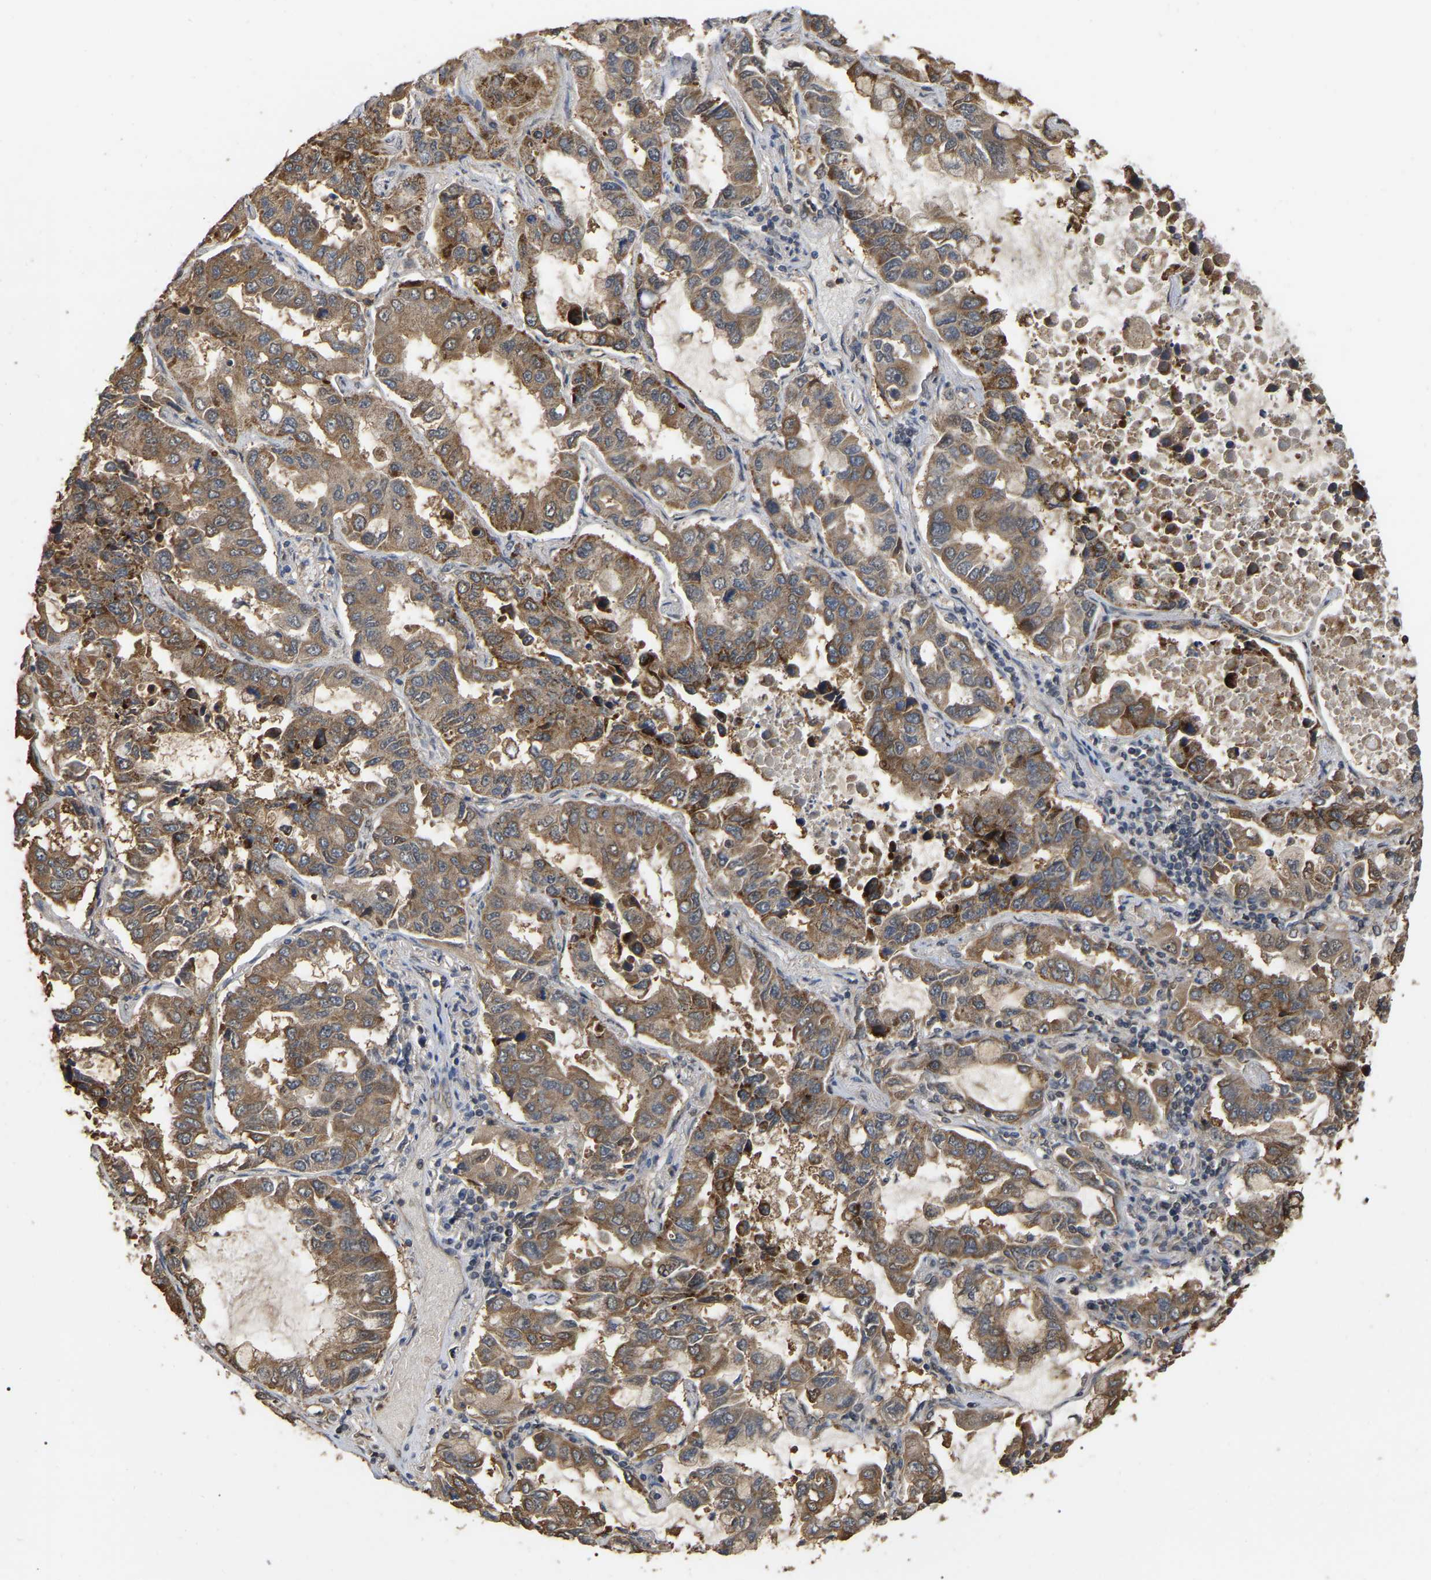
{"staining": {"intensity": "moderate", "quantity": ">75%", "location": "cytoplasmic/membranous"}, "tissue": "lung cancer", "cell_type": "Tumor cells", "image_type": "cancer", "snomed": [{"axis": "morphology", "description": "Adenocarcinoma, NOS"}, {"axis": "topography", "description": "Lung"}], "caption": "Protein expression by immunohistochemistry (IHC) reveals moderate cytoplasmic/membranous expression in about >75% of tumor cells in adenocarcinoma (lung).", "gene": "FAM219A", "patient": {"sex": "male", "age": 64}}